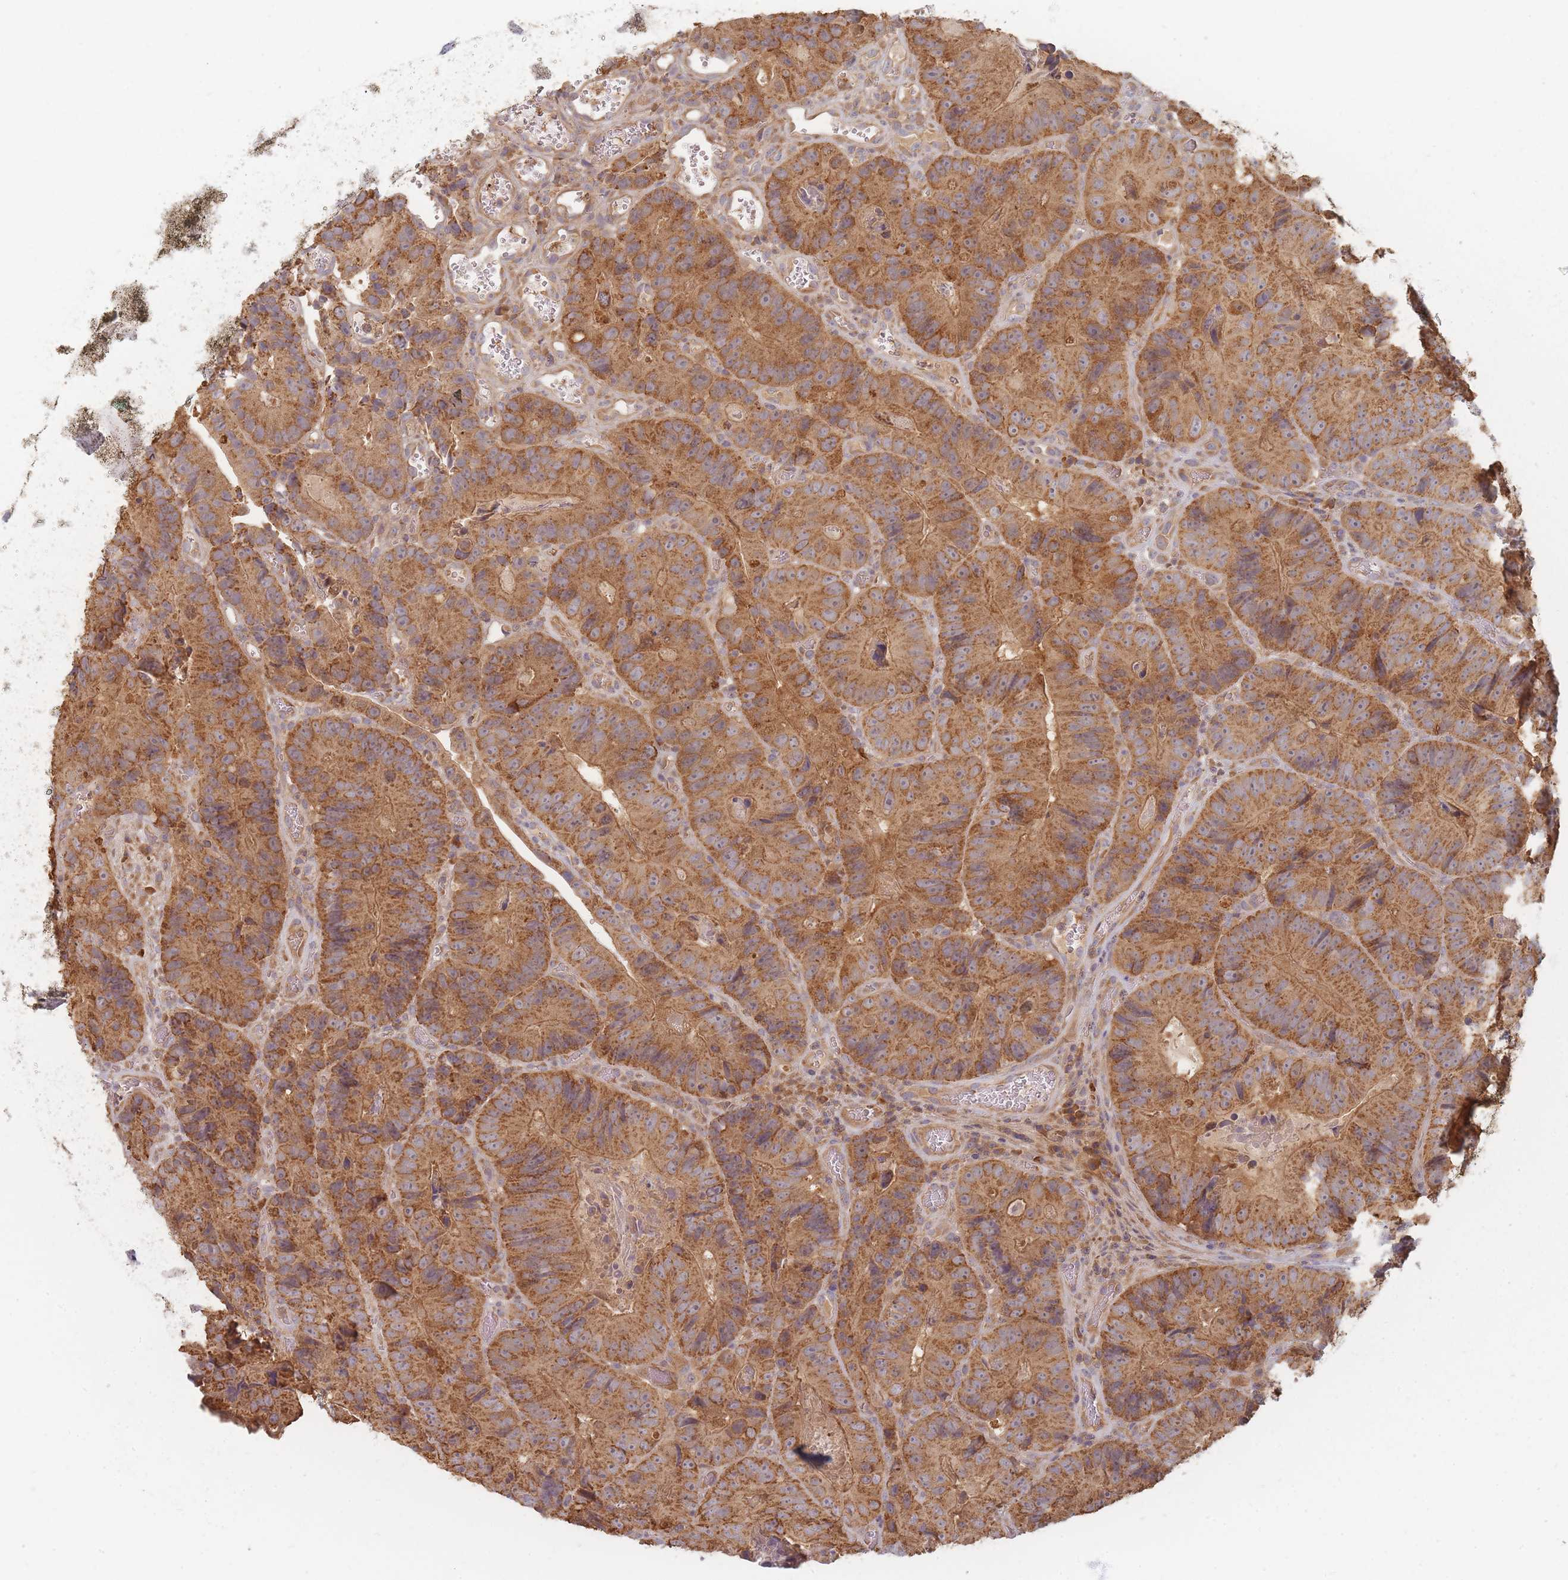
{"staining": {"intensity": "moderate", "quantity": ">75%", "location": "cytoplasmic/membranous"}, "tissue": "colorectal cancer", "cell_type": "Tumor cells", "image_type": "cancer", "snomed": [{"axis": "morphology", "description": "Adenocarcinoma, NOS"}, {"axis": "topography", "description": "Colon"}], "caption": "A high-resolution image shows IHC staining of colorectal cancer, which exhibits moderate cytoplasmic/membranous positivity in approximately >75% of tumor cells. (DAB IHC, brown staining for protein, blue staining for nuclei).", "gene": "SLC35F3", "patient": {"sex": "female", "age": 86}}